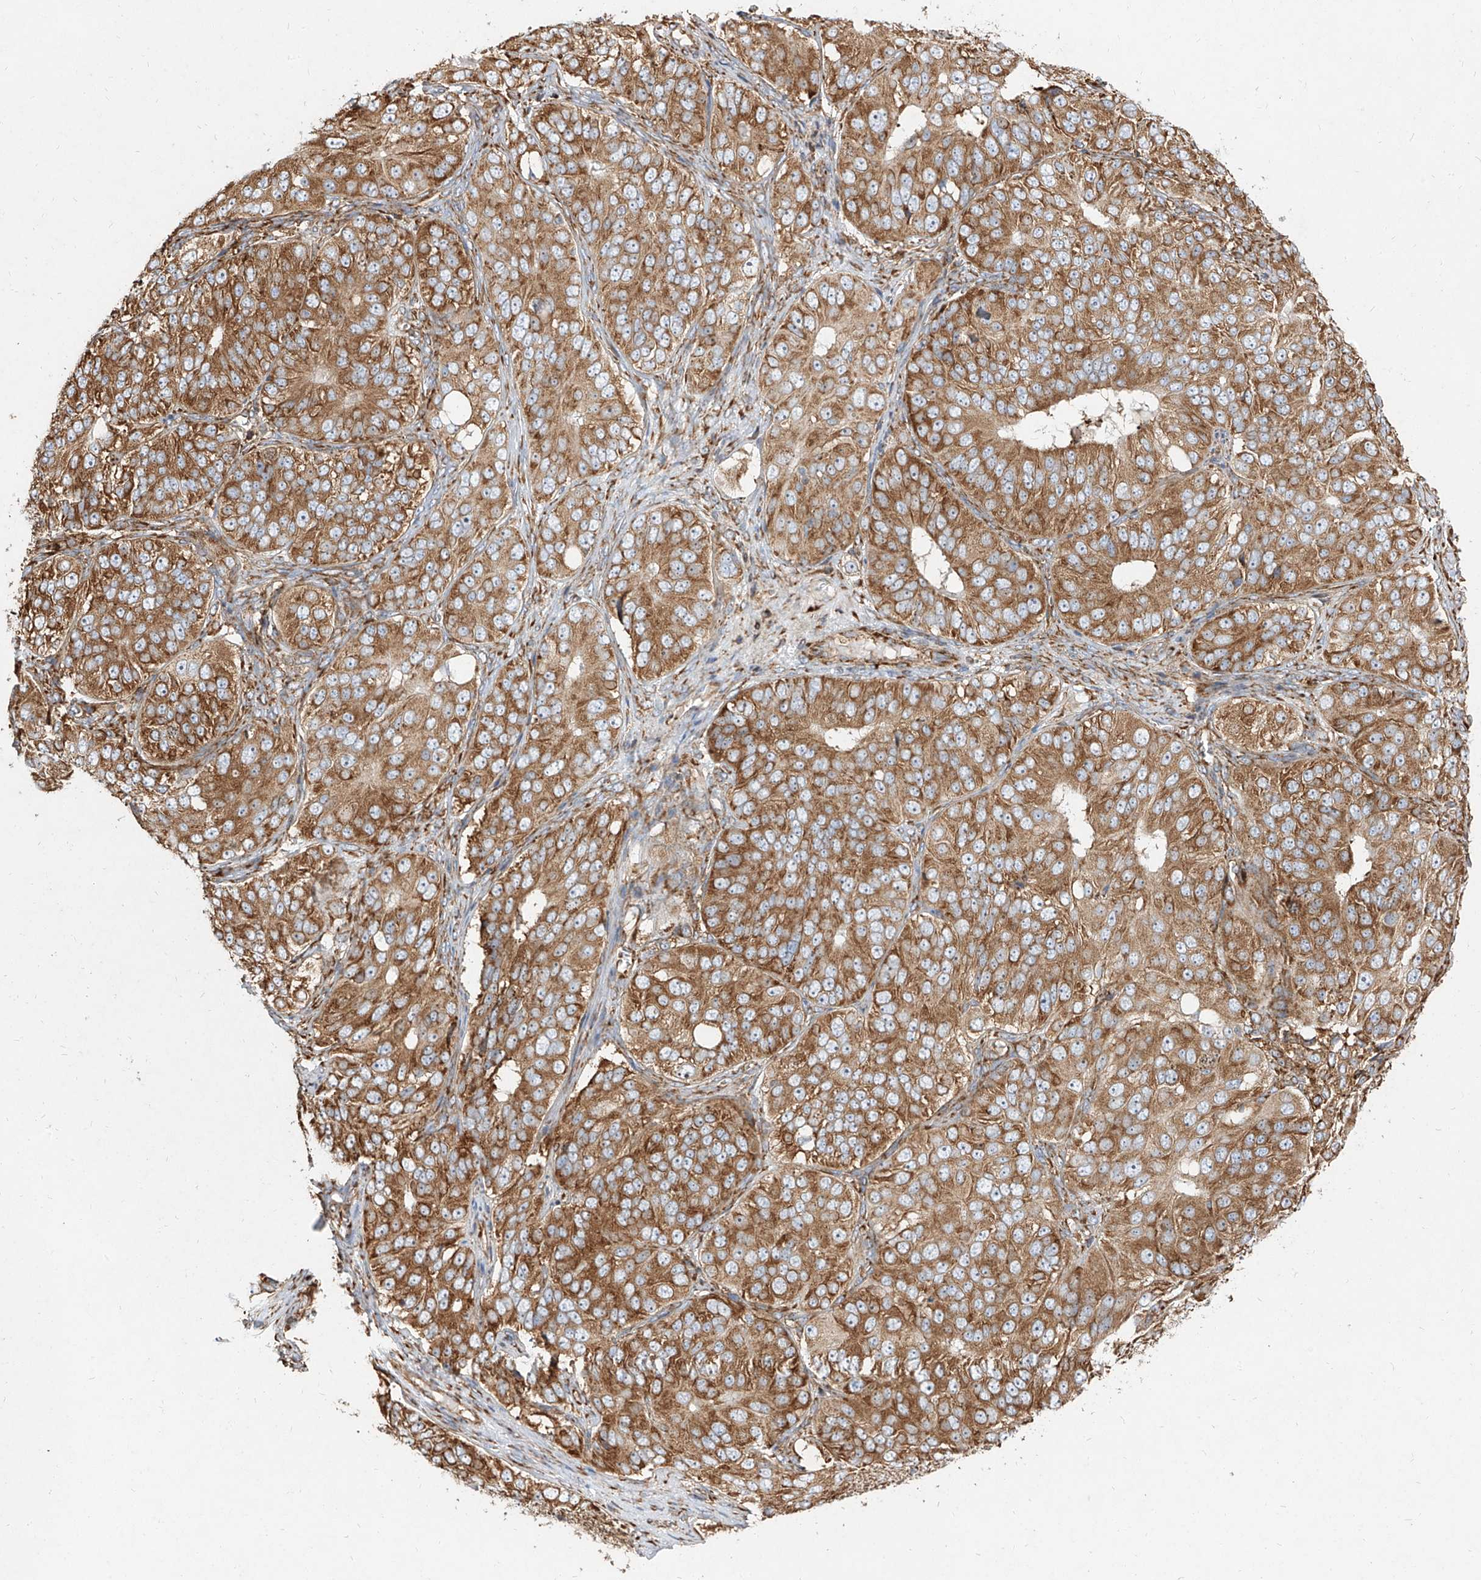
{"staining": {"intensity": "moderate", "quantity": ">75%", "location": "cytoplasmic/membranous"}, "tissue": "ovarian cancer", "cell_type": "Tumor cells", "image_type": "cancer", "snomed": [{"axis": "morphology", "description": "Carcinoma, endometroid"}, {"axis": "topography", "description": "Ovary"}], "caption": "DAB (3,3'-diaminobenzidine) immunohistochemical staining of human ovarian cancer shows moderate cytoplasmic/membranous protein positivity in approximately >75% of tumor cells.", "gene": "RPS25", "patient": {"sex": "female", "age": 51}}